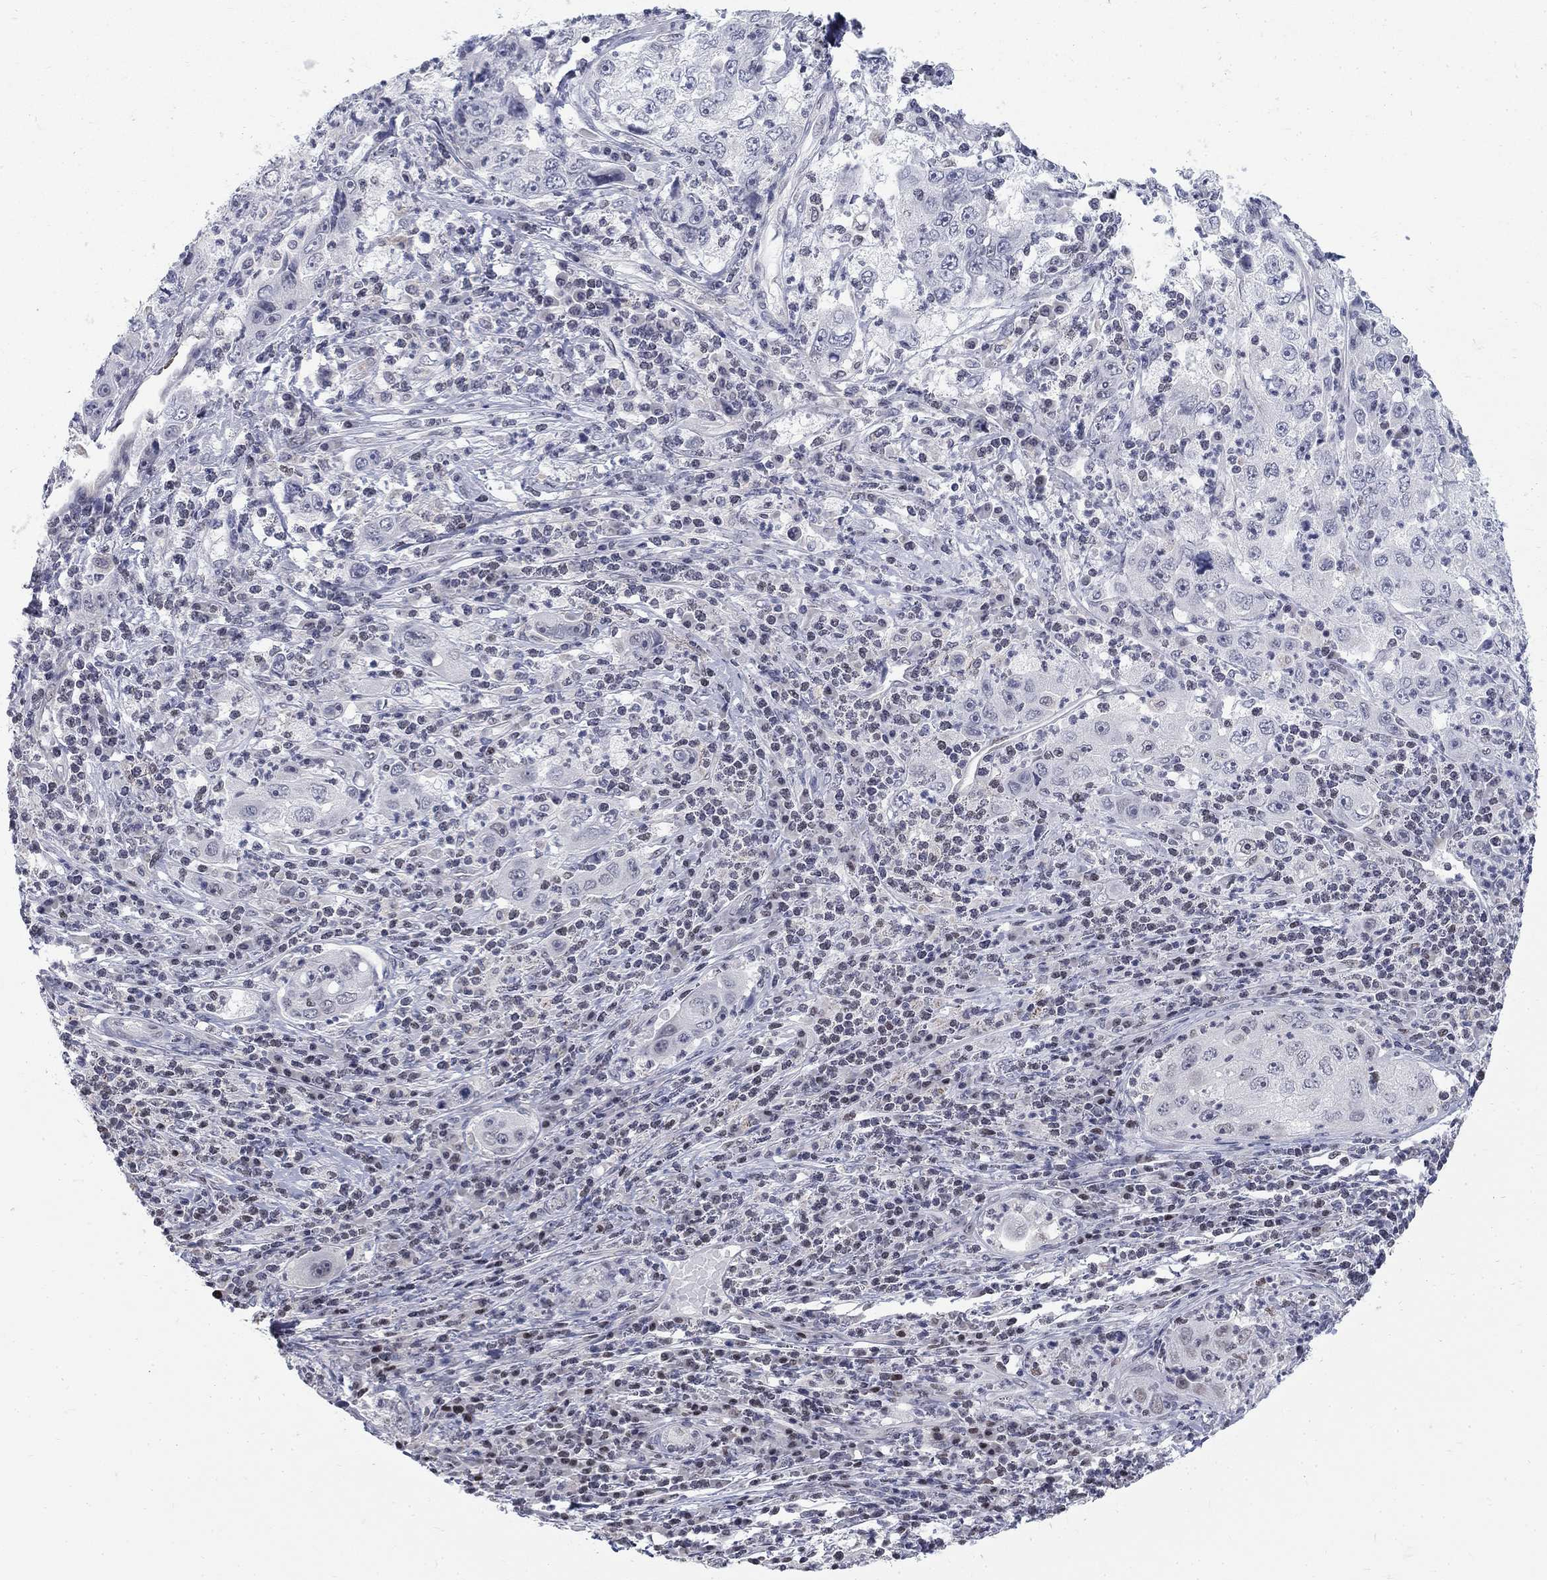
{"staining": {"intensity": "negative", "quantity": "none", "location": "none"}, "tissue": "cervical cancer", "cell_type": "Tumor cells", "image_type": "cancer", "snomed": [{"axis": "morphology", "description": "Squamous cell carcinoma, NOS"}, {"axis": "topography", "description": "Cervix"}], "caption": "Immunohistochemistry (IHC) photomicrograph of cervical cancer stained for a protein (brown), which displays no positivity in tumor cells.", "gene": "GCFC2", "patient": {"sex": "female", "age": 36}}